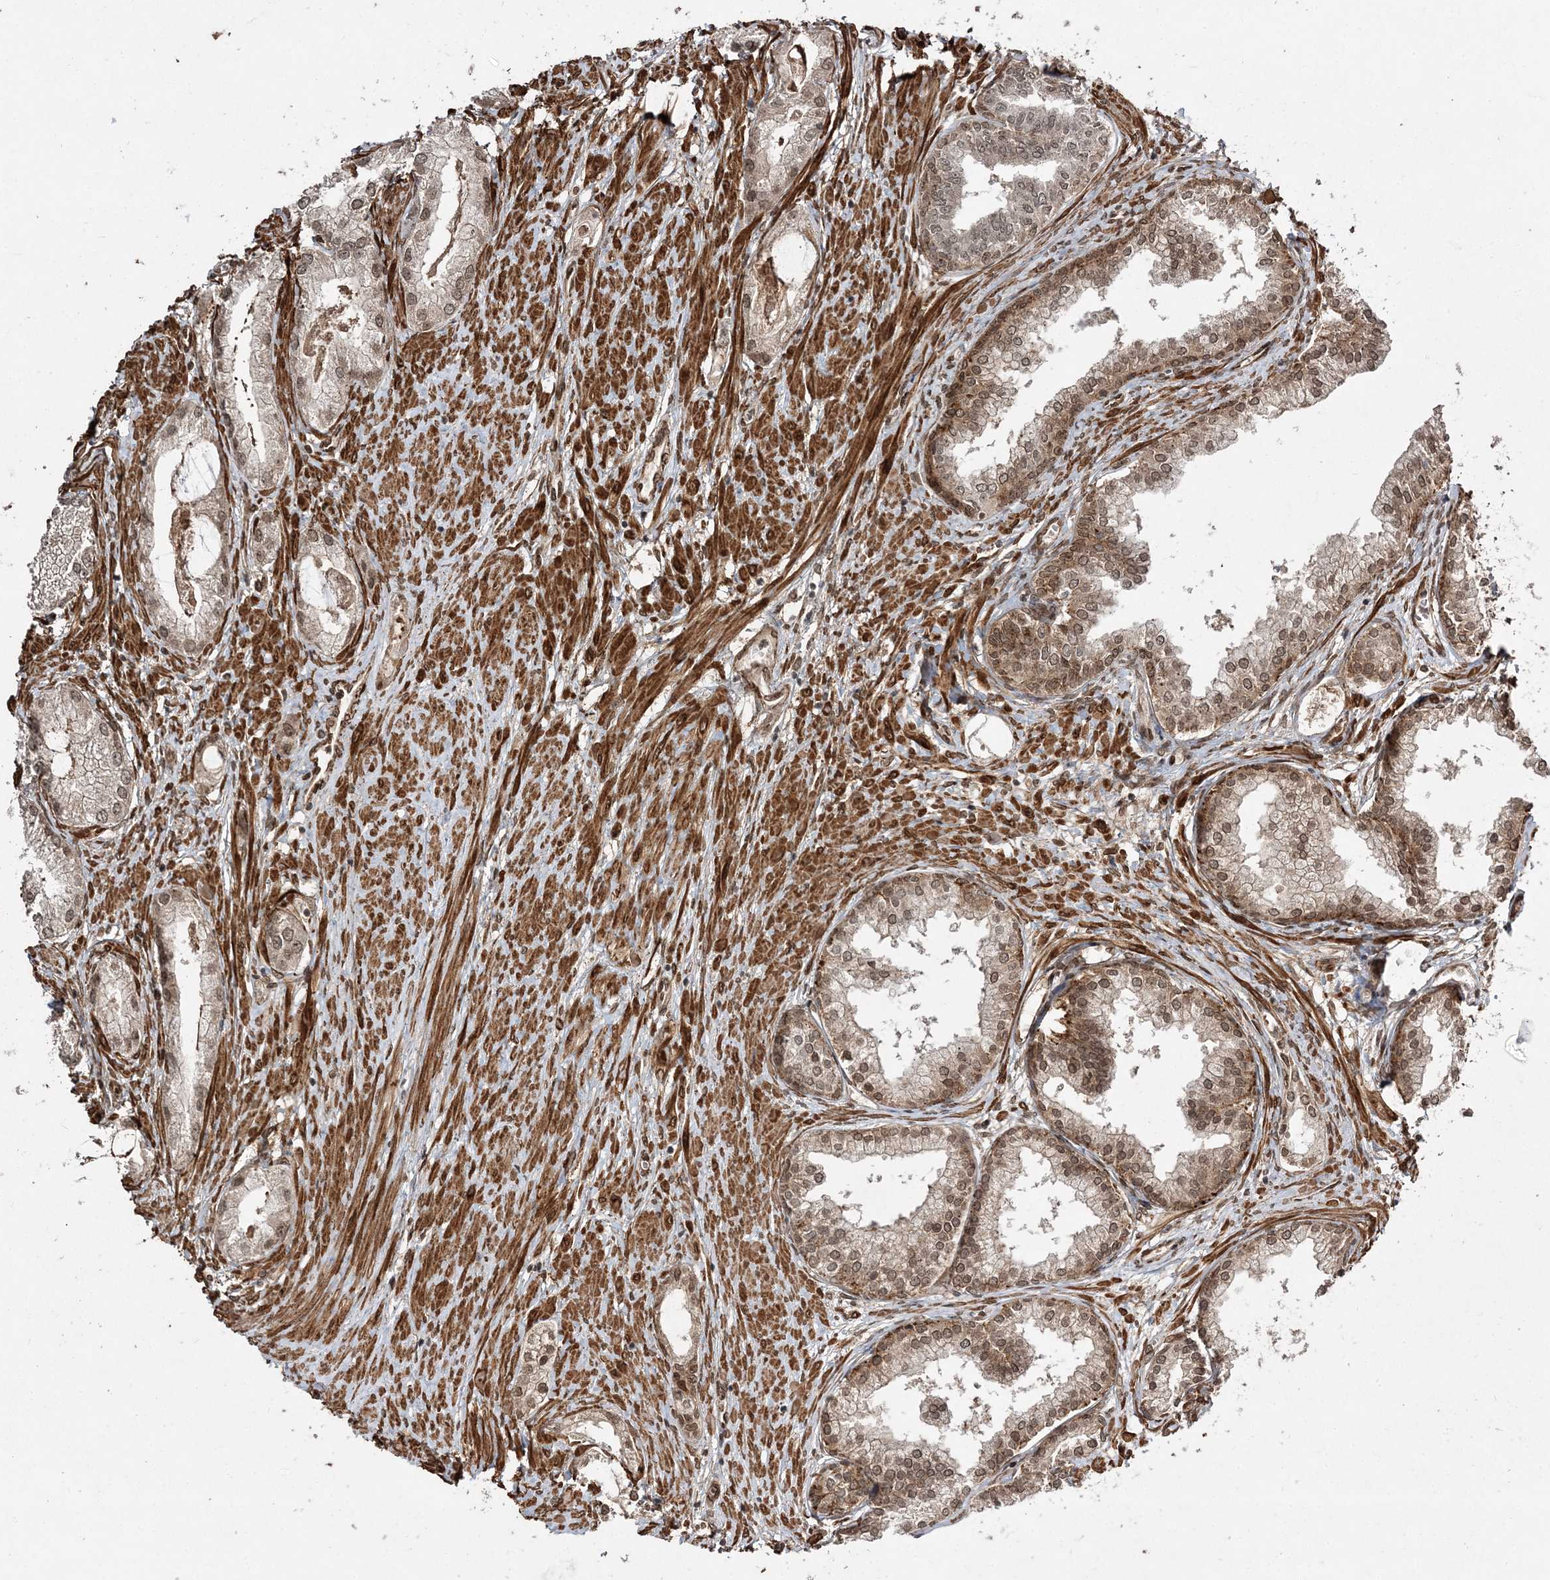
{"staining": {"intensity": "weak", "quantity": "25%-75%", "location": "cytoplasmic/membranous,nuclear"}, "tissue": "prostate cancer", "cell_type": "Tumor cells", "image_type": "cancer", "snomed": [{"axis": "morphology", "description": "Adenocarcinoma, Low grade"}, {"axis": "topography", "description": "Prostate"}], "caption": "Prostate cancer stained for a protein (brown) exhibits weak cytoplasmic/membranous and nuclear positive staining in approximately 25%-75% of tumor cells.", "gene": "ETAA1", "patient": {"sex": "male", "age": 63}}